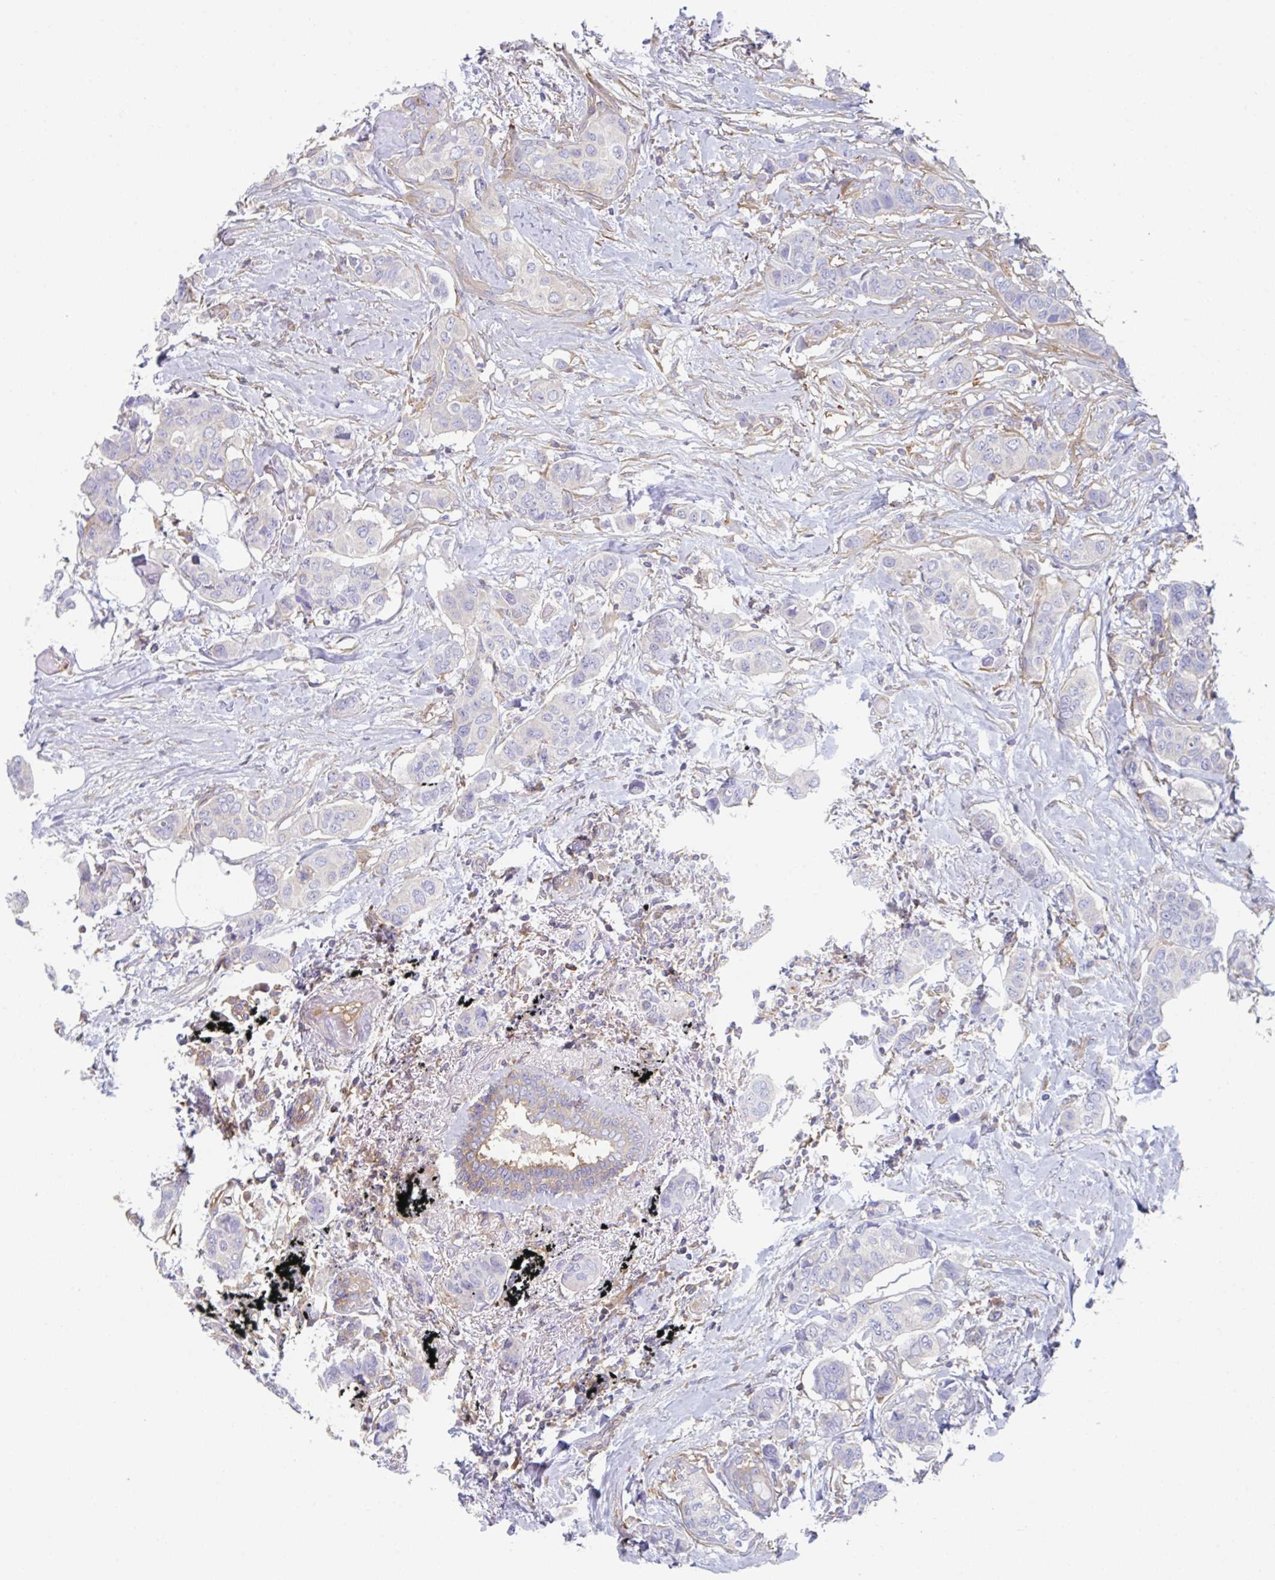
{"staining": {"intensity": "negative", "quantity": "none", "location": "none"}, "tissue": "breast cancer", "cell_type": "Tumor cells", "image_type": "cancer", "snomed": [{"axis": "morphology", "description": "Lobular carcinoma"}, {"axis": "topography", "description": "Breast"}], "caption": "IHC image of neoplastic tissue: breast cancer stained with DAB displays no significant protein expression in tumor cells. (DAB immunohistochemistry with hematoxylin counter stain).", "gene": "AMPD2", "patient": {"sex": "female", "age": 51}}